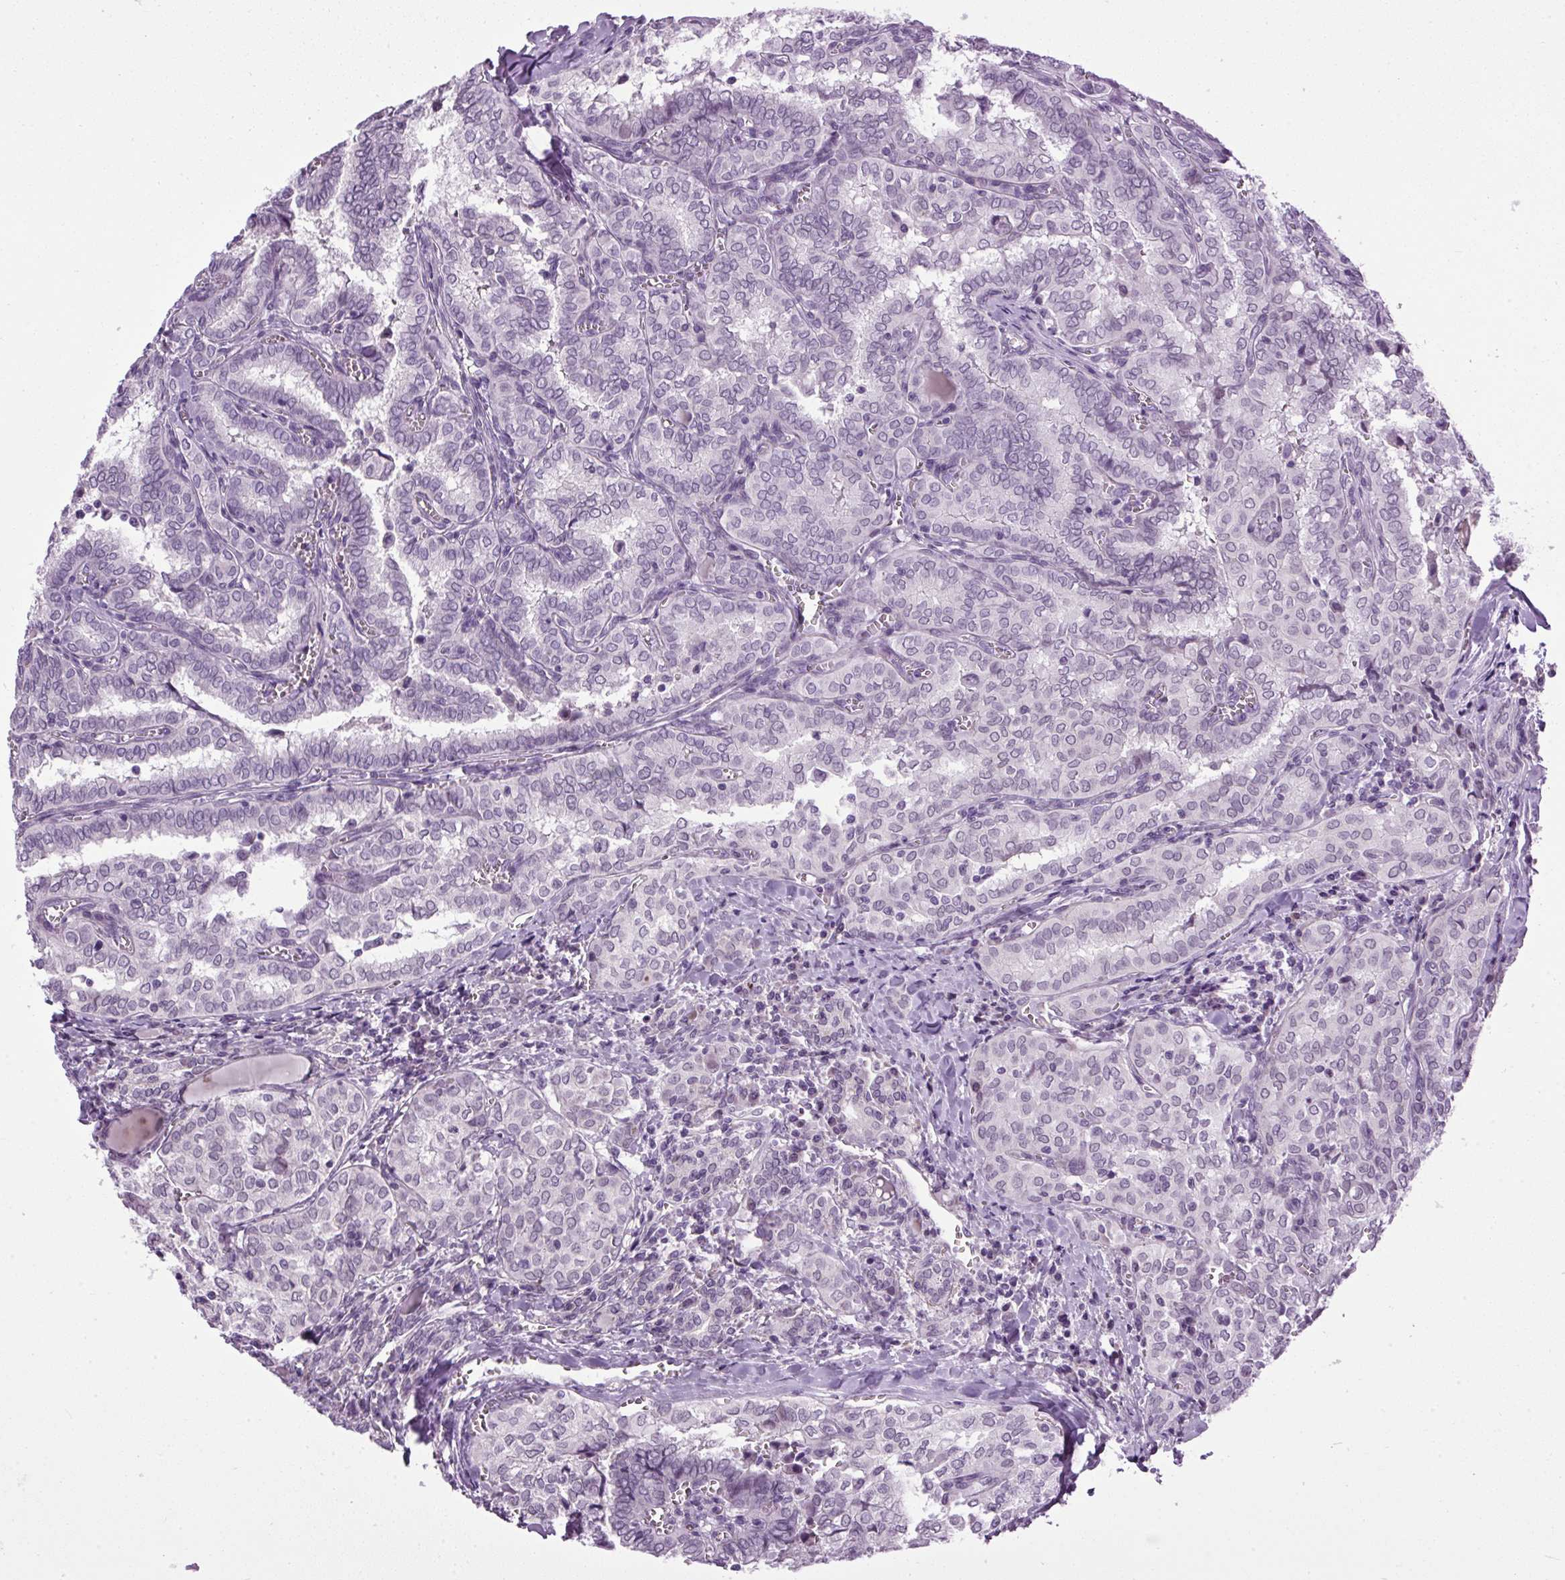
{"staining": {"intensity": "negative", "quantity": "none", "location": "none"}, "tissue": "thyroid cancer", "cell_type": "Tumor cells", "image_type": "cancer", "snomed": [{"axis": "morphology", "description": "Papillary adenocarcinoma, NOS"}, {"axis": "topography", "description": "Thyroid gland"}], "caption": "The immunohistochemistry photomicrograph has no significant expression in tumor cells of papillary adenocarcinoma (thyroid) tissue.", "gene": "A1CF", "patient": {"sex": "female", "age": 30}}